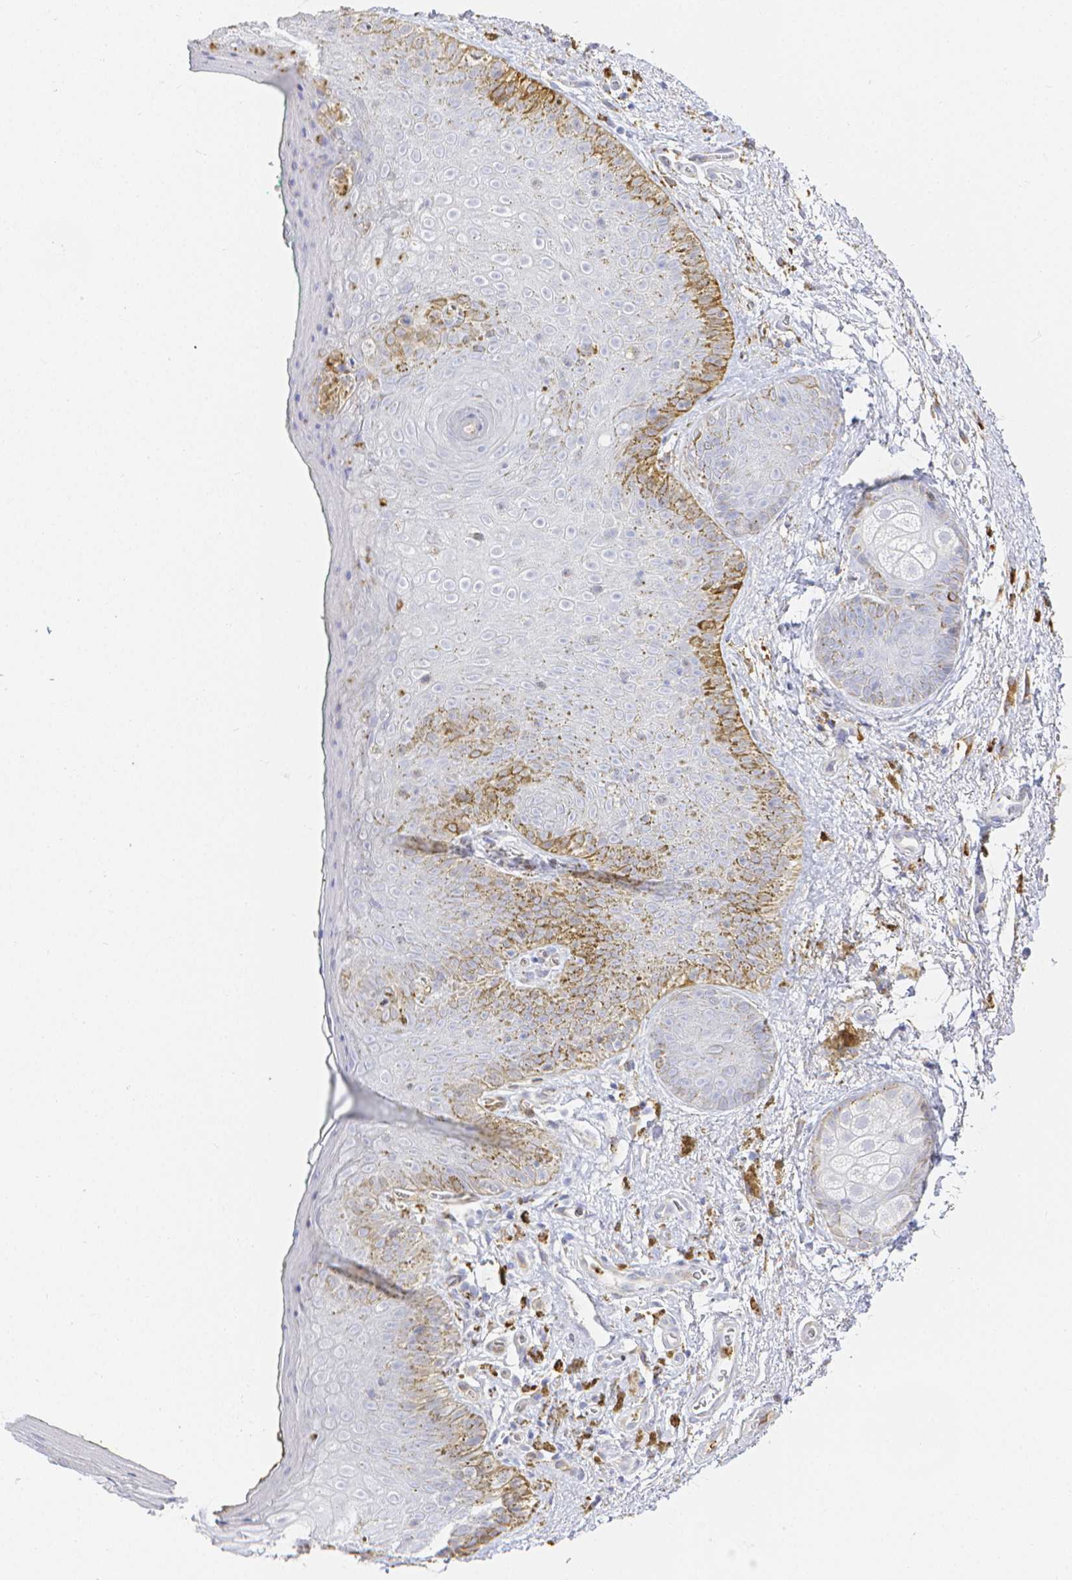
{"staining": {"intensity": "negative", "quantity": "none", "location": "none"}, "tissue": "adipose tissue", "cell_type": "Adipocytes", "image_type": "normal", "snomed": [{"axis": "morphology", "description": "Normal tissue, NOS"}, {"axis": "topography", "description": "Vulva"}, {"axis": "topography", "description": "Peripheral nerve tissue"}], "caption": "Immunohistochemical staining of unremarkable human adipose tissue displays no significant expression in adipocytes. (DAB immunohistochemistry with hematoxylin counter stain).", "gene": "SMURF1", "patient": {"sex": "female", "age": 66}}